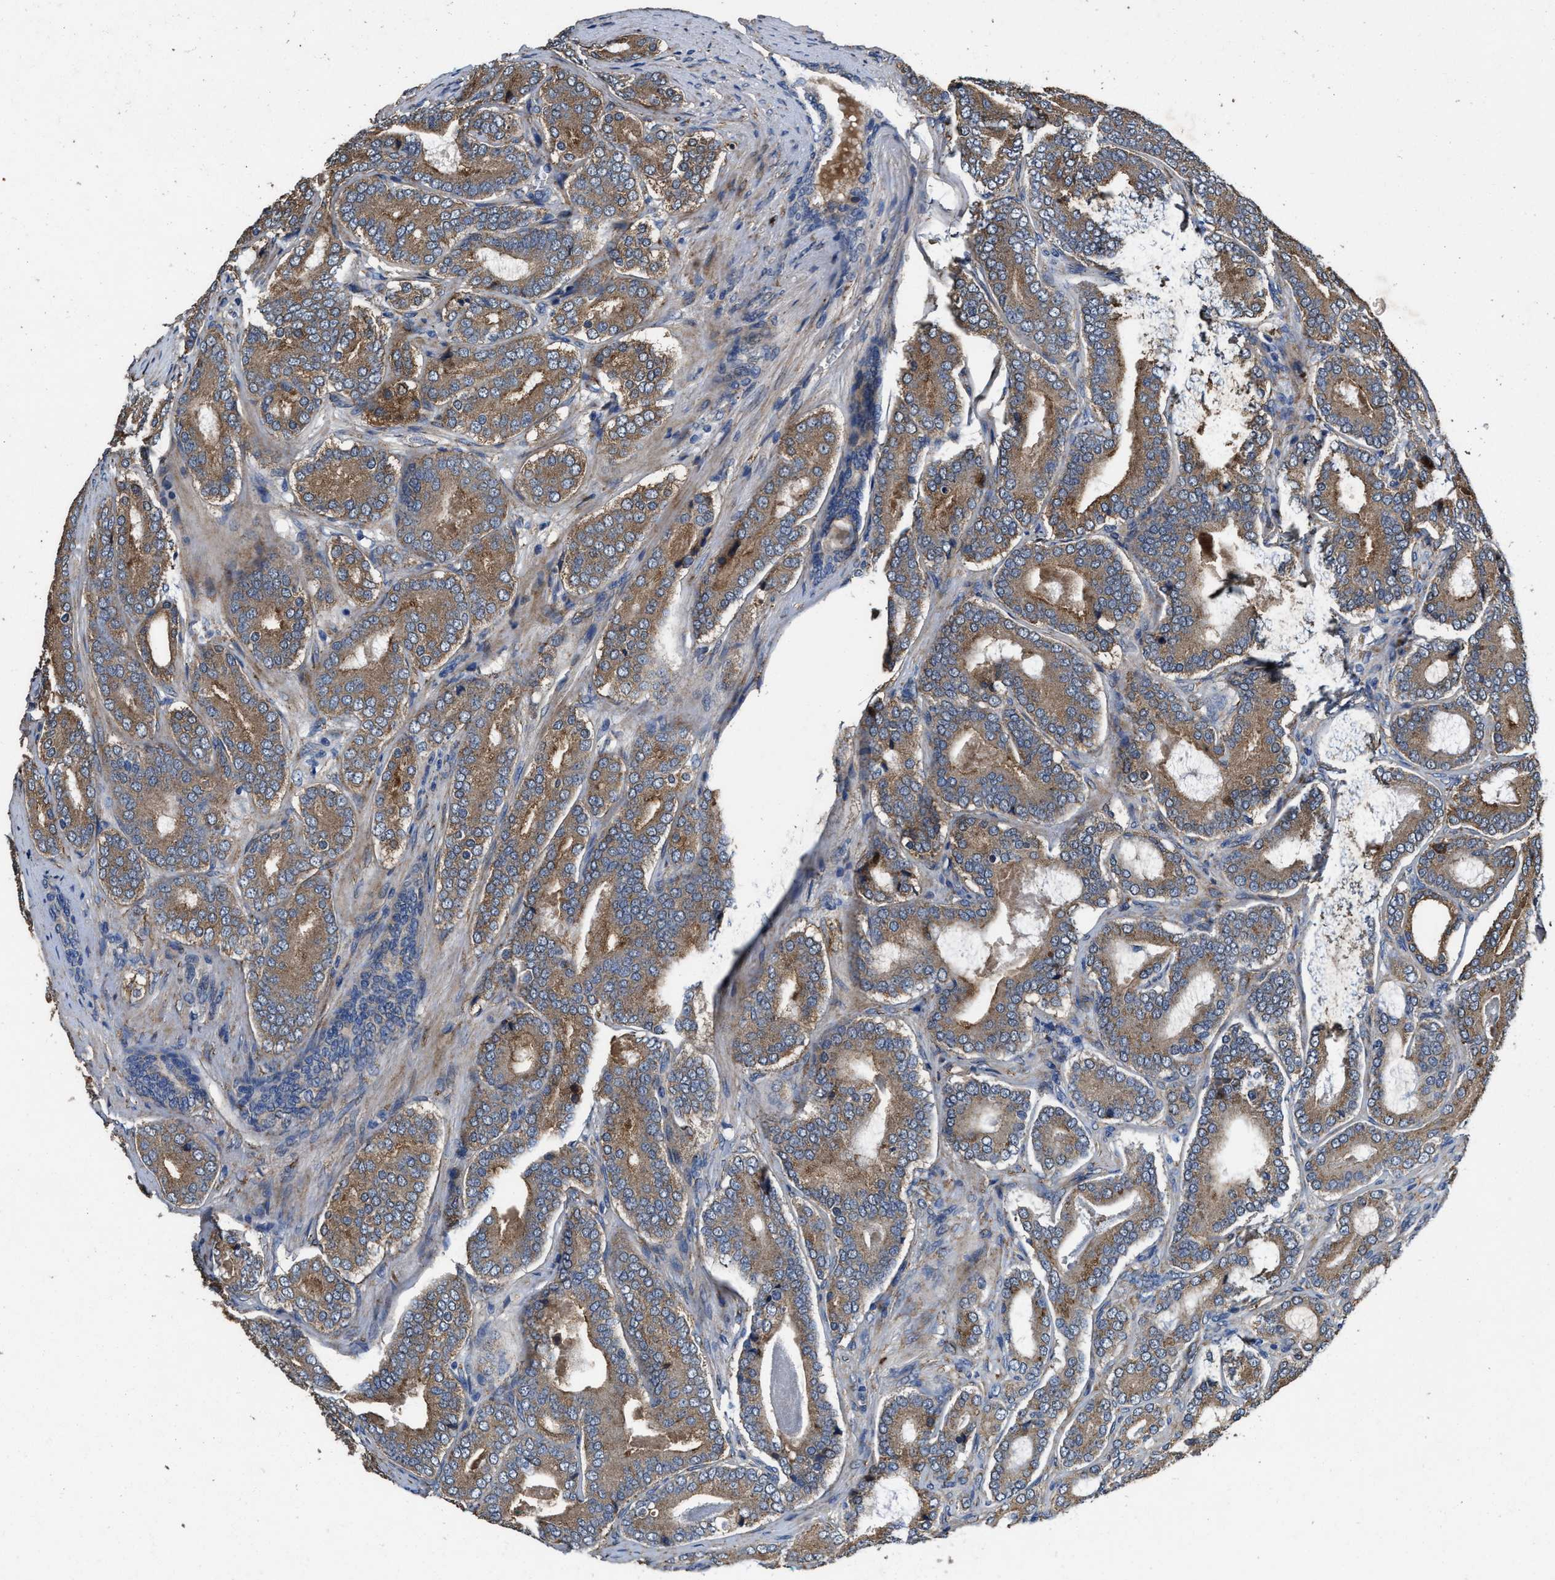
{"staining": {"intensity": "moderate", "quantity": ">75%", "location": "cytoplasmic/membranous"}, "tissue": "prostate cancer", "cell_type": "Tumor cells", "image_type": "cancer", "snomed": [{"axis": "morphology", "description": "Adenocarcinoma, High grade"}, {"axis": "topography", "description": "Prostate"}], "caption": "The immunohistochemical stain labels moderate cytoplasmic/membranous staining in tumor cells of prostate cancer (adenocarcinoma (high-grade)) tissue. Nuclei are stained in blue.", "gene": "IDNK", "patient": {"sex": "male", "age": 60}}